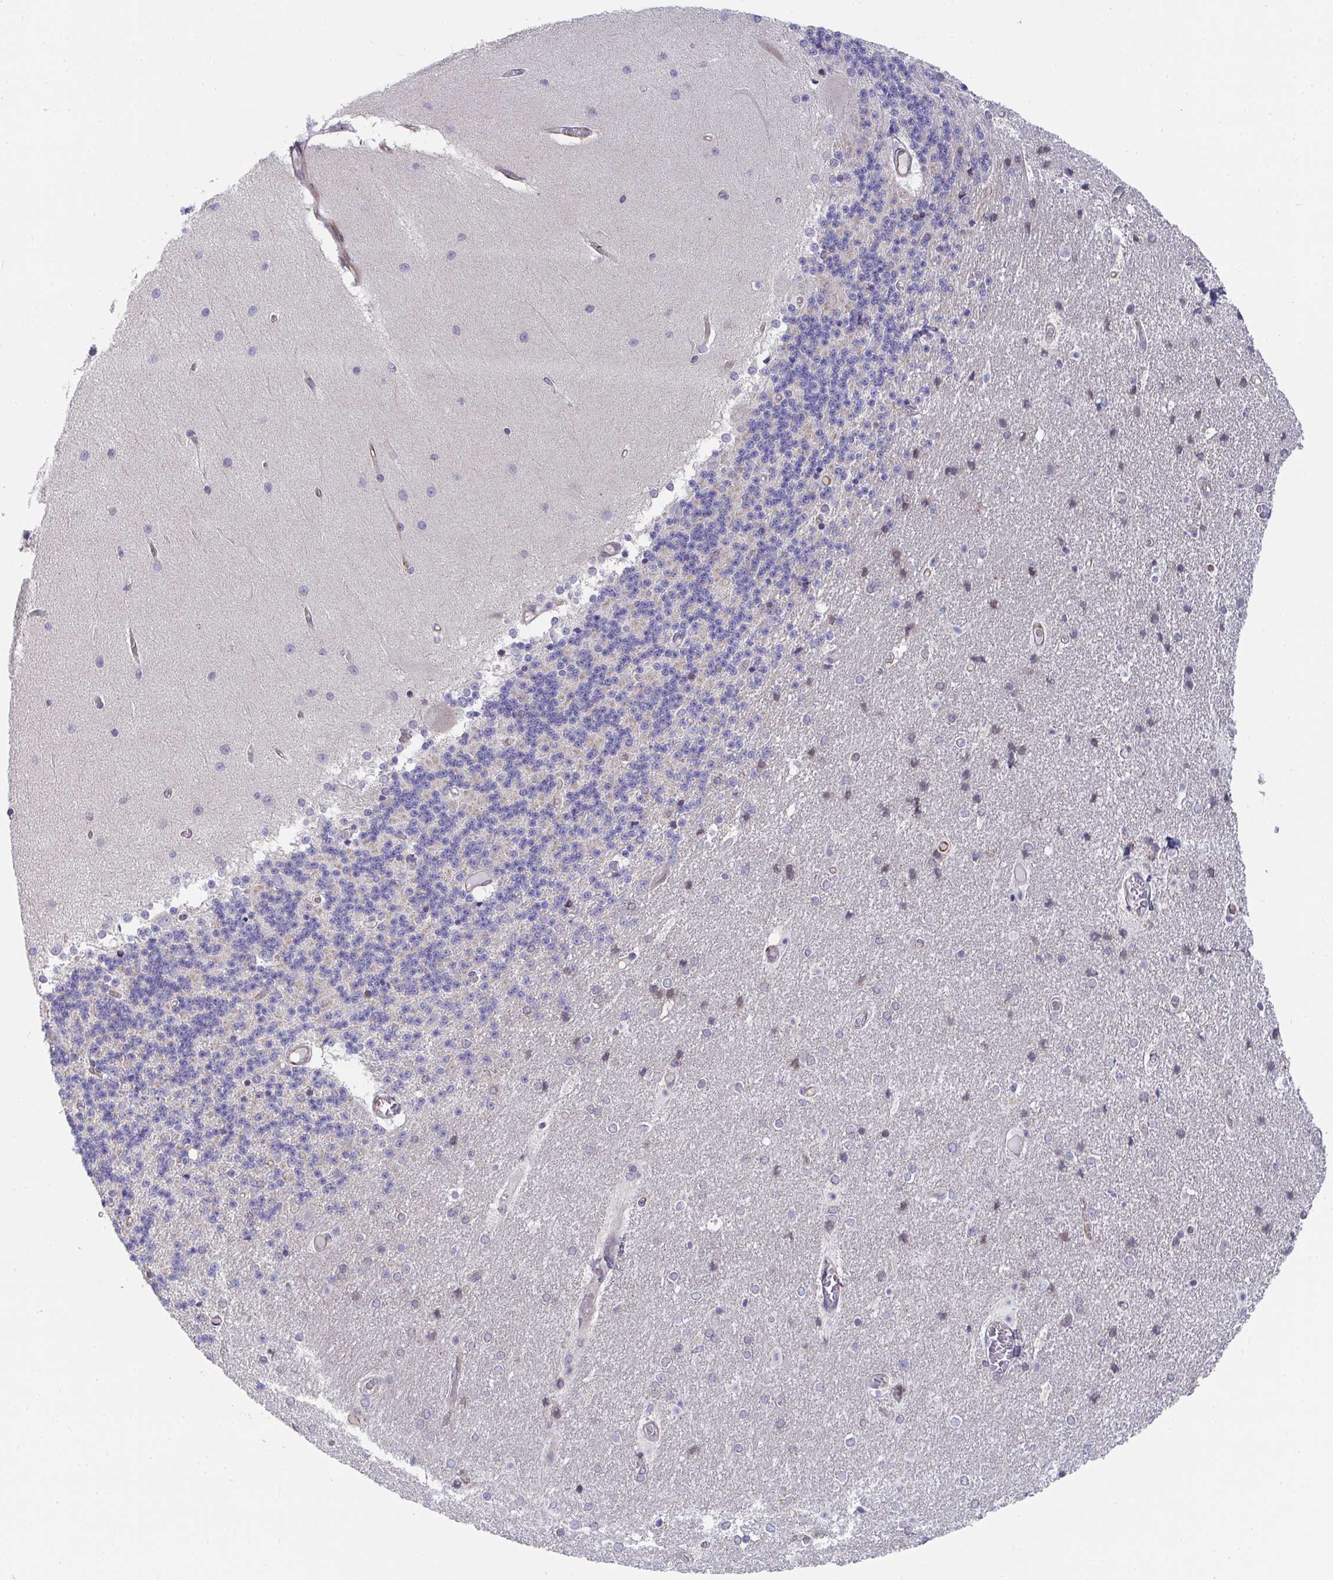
{"staining": {"intensity": "moderate", "quantity": "<25%", "location": "cytoplasmic/membranous"}, "tissue": "cerebellum", "cell_type": "Cells in granular layer", "image_type": "normal", "snomed": [{"axis": "morphology", "description": "Normal tissue, NOS"}, {"axis": "topography", "description": "Cerebellum"}], "caption": "Immunohistochemical staining of benign cerebellum demonstrates moderate cytoplasmic/membranous protein staining in approximately <25% of cells in granular layer.", "gene": "EIF1AD", "patient": {"sex": "female", "age": 54}}